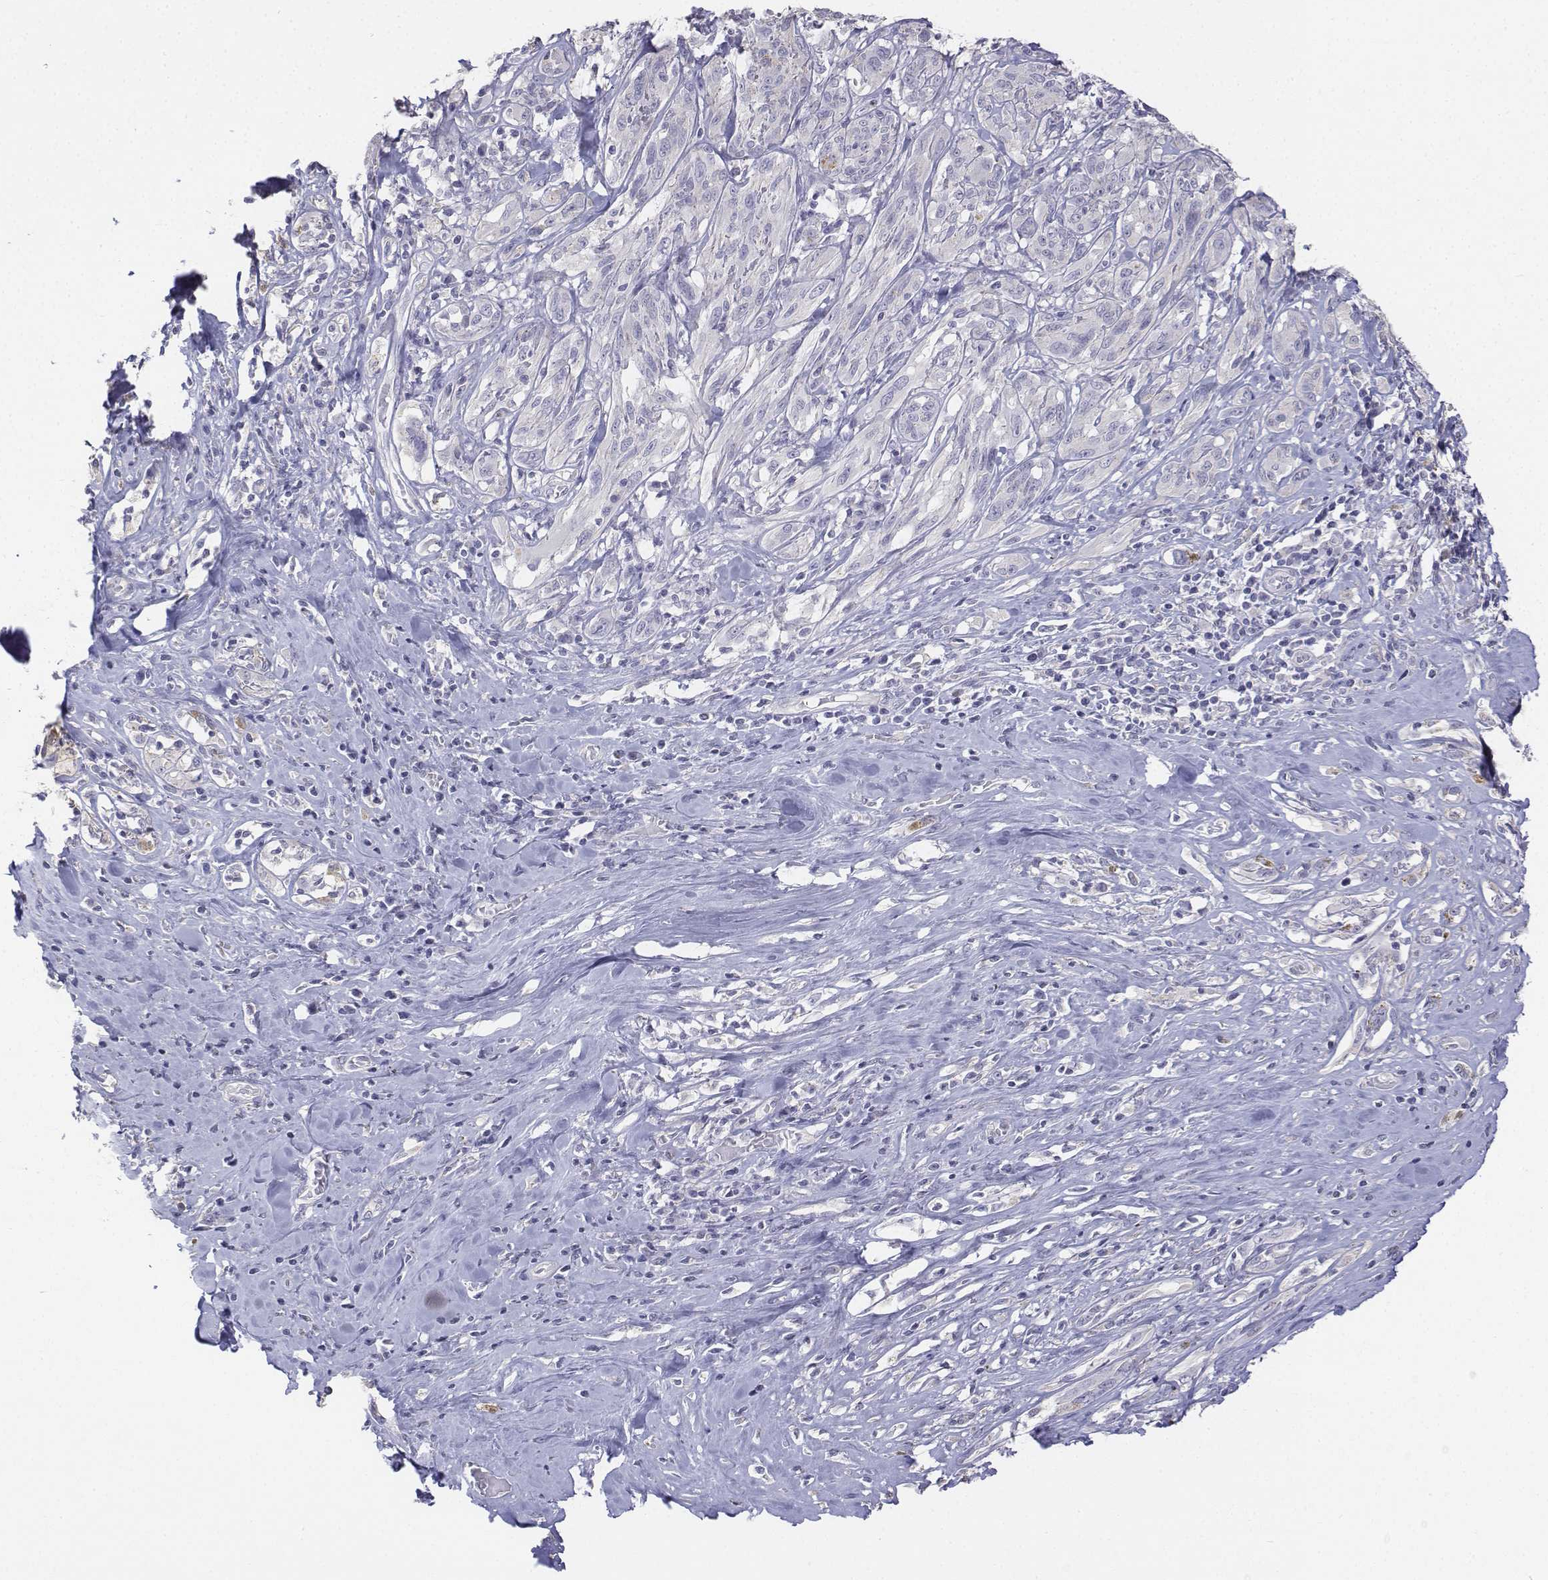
{"staining": {"intensity": "negative", "quantity": "none", "location": "none"}, "tissue": "melanoma", "cell_type": "Tumor cells", "image_type": "cancer", "snomed": [{"axis": "morphology", "description": "Malignant melanoma, NOS"}, {"axis": "topography", "description": "Skin"}], "caption": "The photomicrograph exhibits no staining of tumor cells in melanoma.", "gene": "LGSN", "patient": {"sex": "female", "age": 91}}